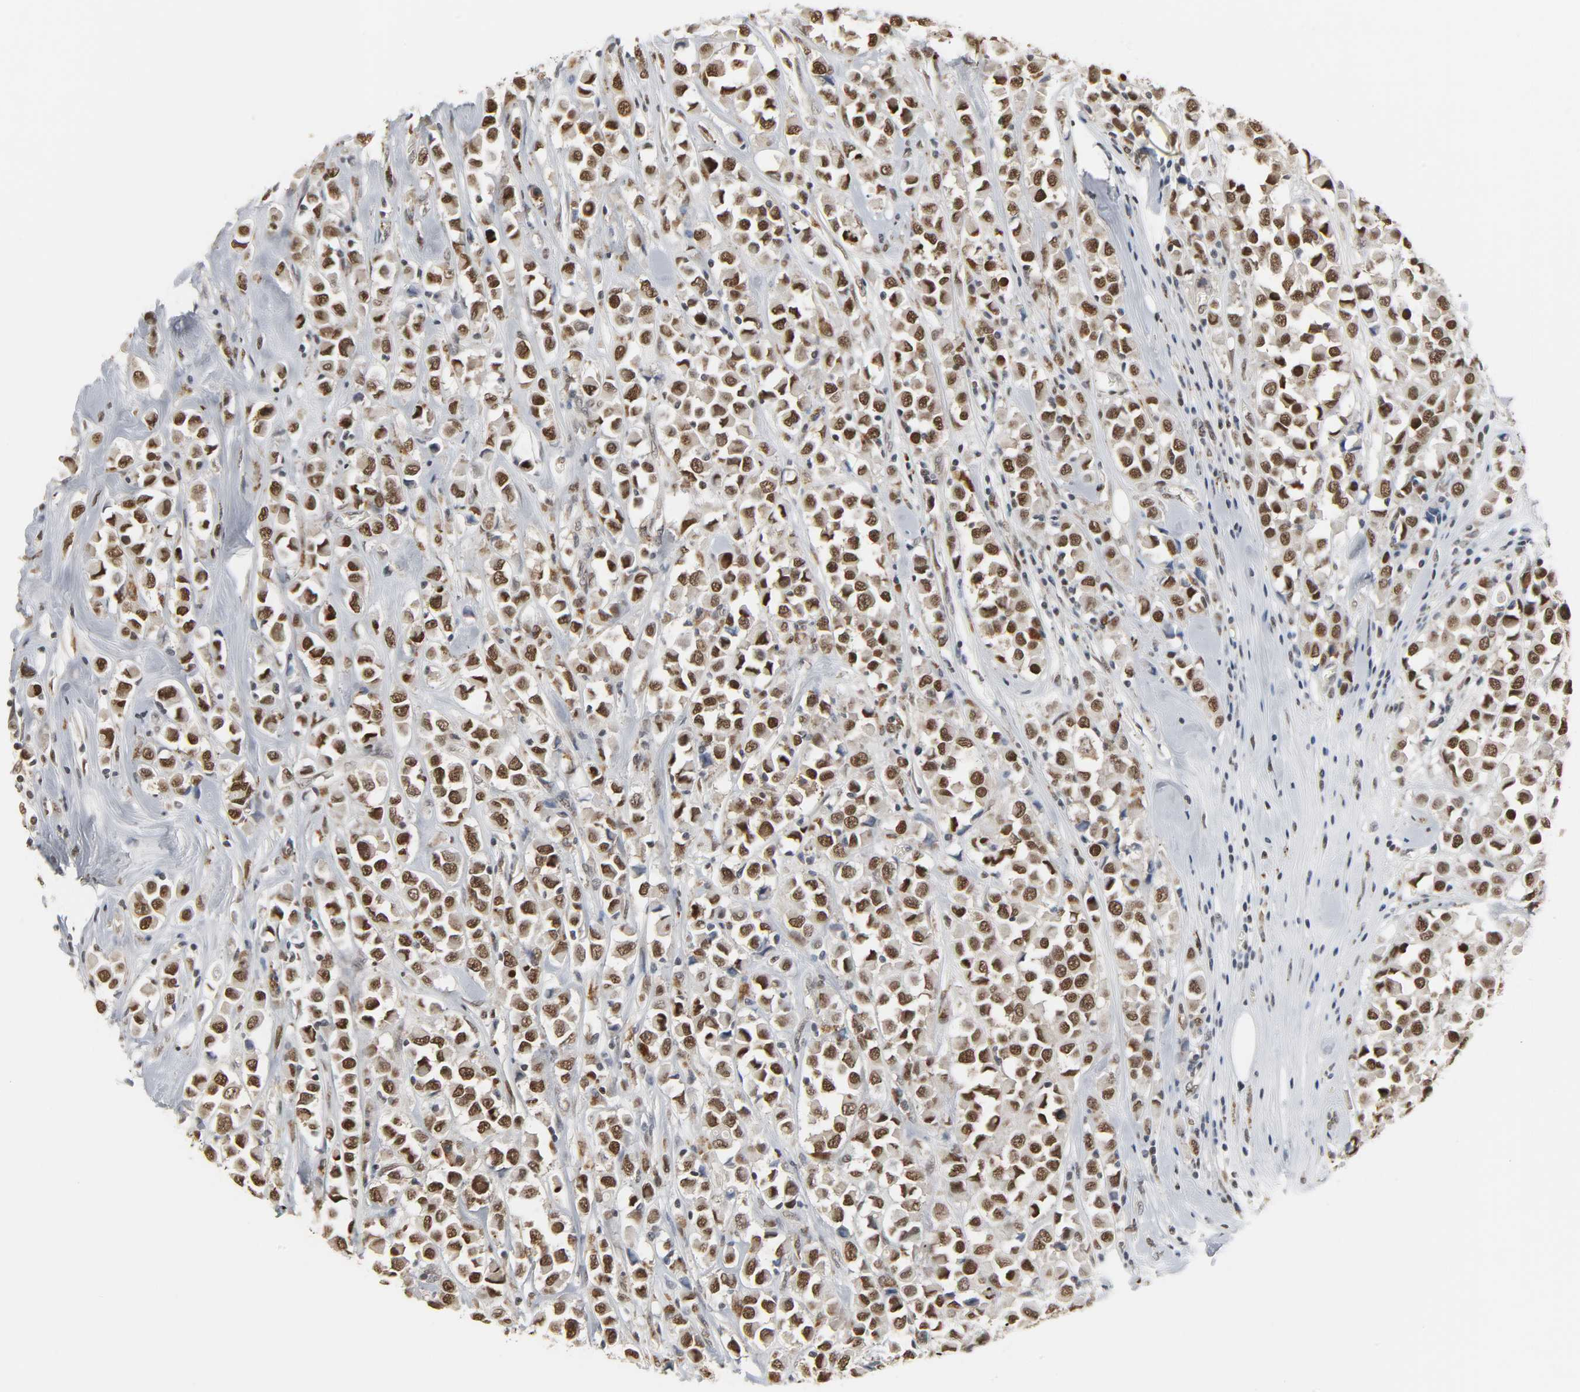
{"staining": {"intensity": "strong", "quantity": ">75%", "location": "nuclear"}, "tissue": "breast cancer", "cell_type": "Tumor cells", "image_type": "cancer", "snomed": [{"axis": "morphology", "description": "Duct carcinoma"}, {"axis": "topography", "description": "Breast"}], "caption": "Immunohistochemistry (IHC) of breast infiltrating ductal carcinoma displays high levels of strong nuclear expression in about >75% of tumor cells.", "gene": "DAZAP1", "patient": {"sex": "female", "age": 61}}